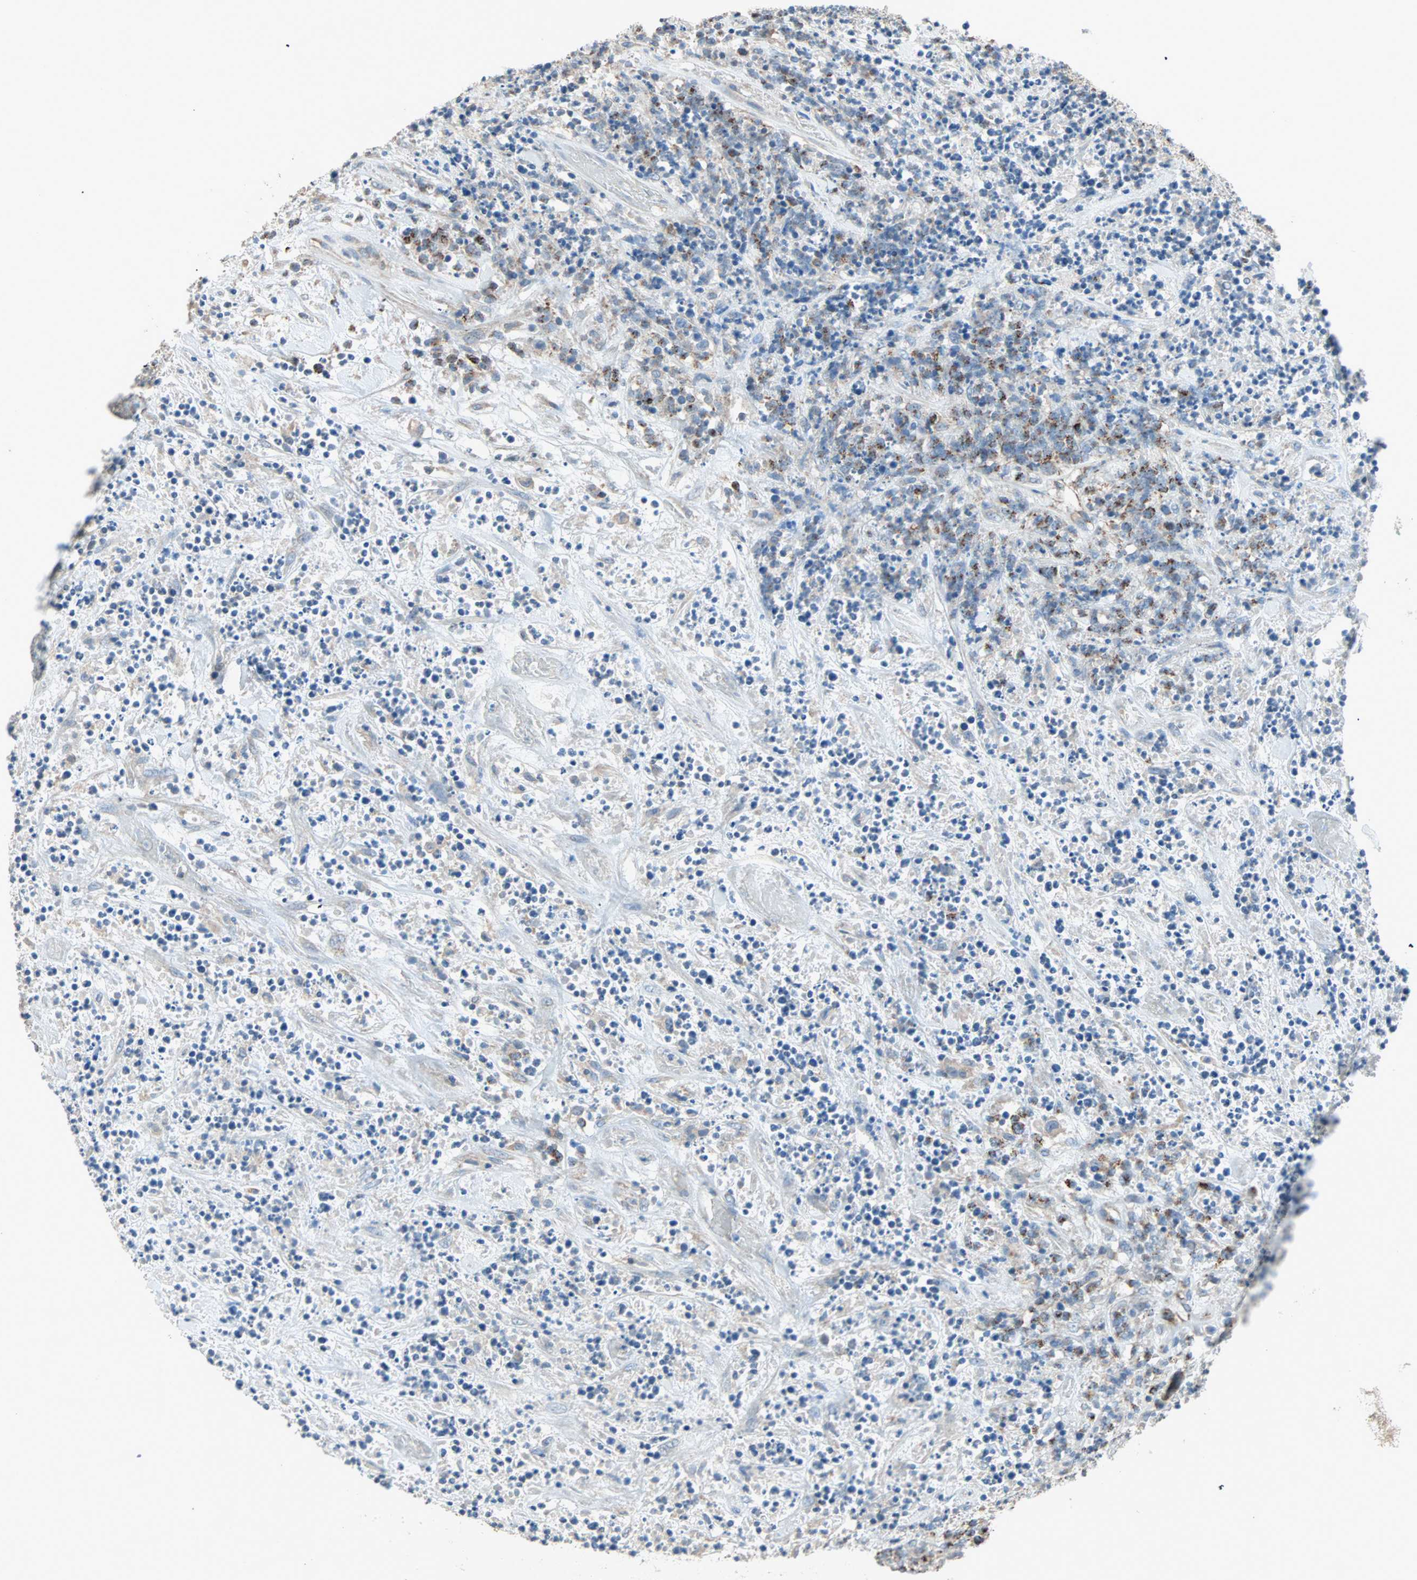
{"staining": {"intensity": "moderate", "quantity": ">75%", "location": "cytoplasmic/membranous"}, "tissue": "lymphoma", "cell_type": "Tumor cells", "image_type": "cancer", "snomed": [{"axis": "morphology", "description": "Malignant lymphoma, non-Hodgkin's type, High grade"}, {"axis": "topography", "description": "Soft tissue"}], "caption": "DAB (3,3'-diaminobenzidine) immunohistochemical staining of human malignant lymphoma, non-Hodgkin's type (high-grade) exhibits moderate cytoplasmic/membranous protein positivity in approximately >75% of tumor cells. (DAB (3,3'-diaminobenzidine) IHC, brown staining for protein, blue staining for nuclei).", "gene": "ACVRL1", "patient": {"sex": "male", "age": 18}}